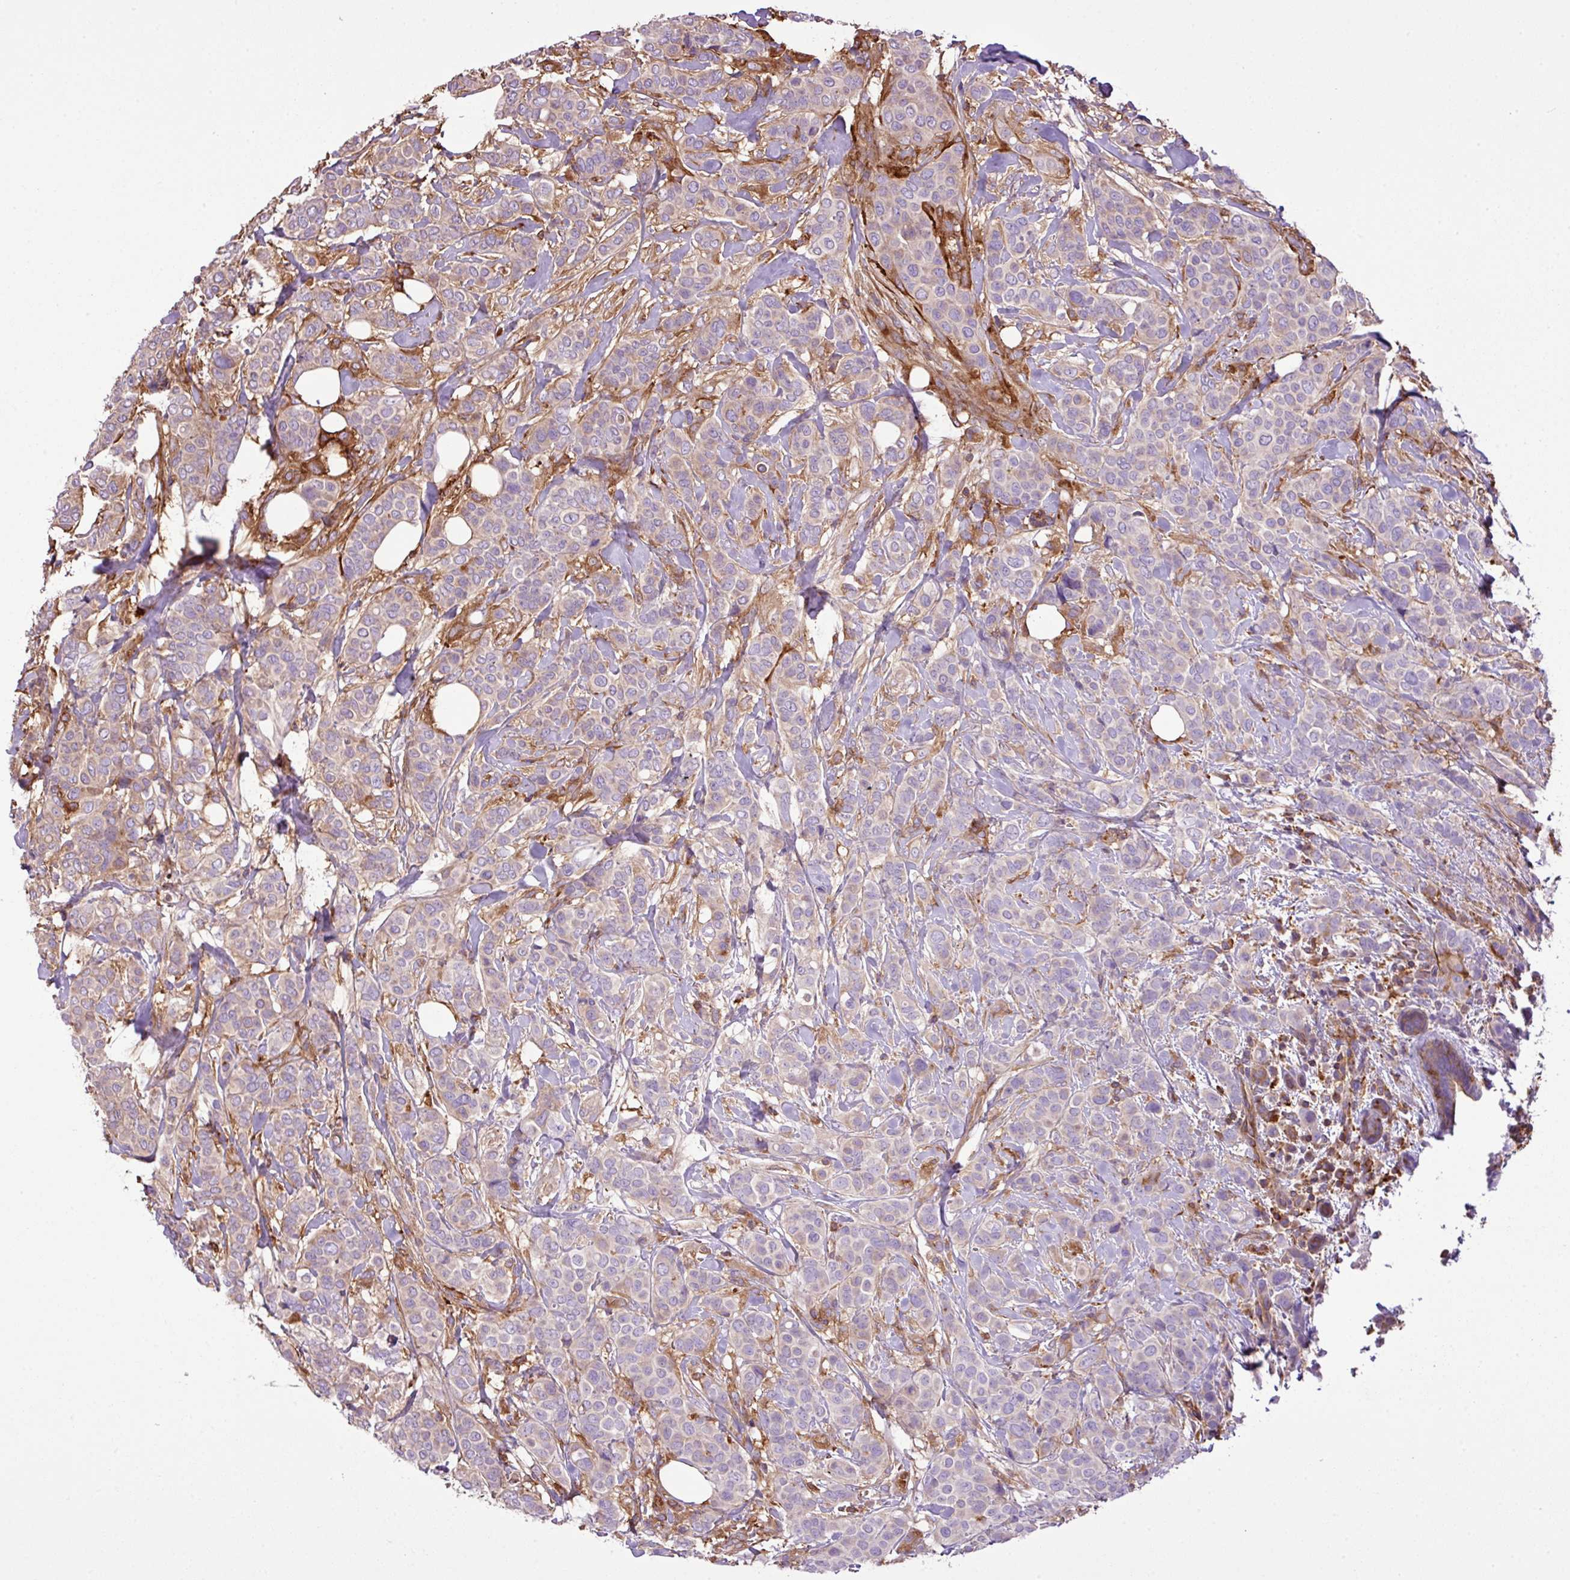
{"staining": {"intensity": "weak", "quantity": "<25%", "location": "cytoplasmic/membranous"}, "tissue": "breast cancer", "cell_type": "Tumor cells", "image_type": "cancer", "snomed": [{"axis": "morphology", "description": "Lobular carcinoma"}, {"axis": "topography", "description": "Breast"}], "caption": "Immunohistochemistry micrograph of neoplastic tissue: human breast cancer (lobular carcinoma) stained with DAB (3,3'-diaminobenzidine) demonstrates no significant protein expression in tumor cells. (Stains: DAB (3,3'-diaminobenzidine) immunohistochemistry with hematoxylin counter stain, Microscopy: brightfield microscopy at high magnification).", "gene": "PGAP6", "patient": {"sex": "female", "age": 51}}